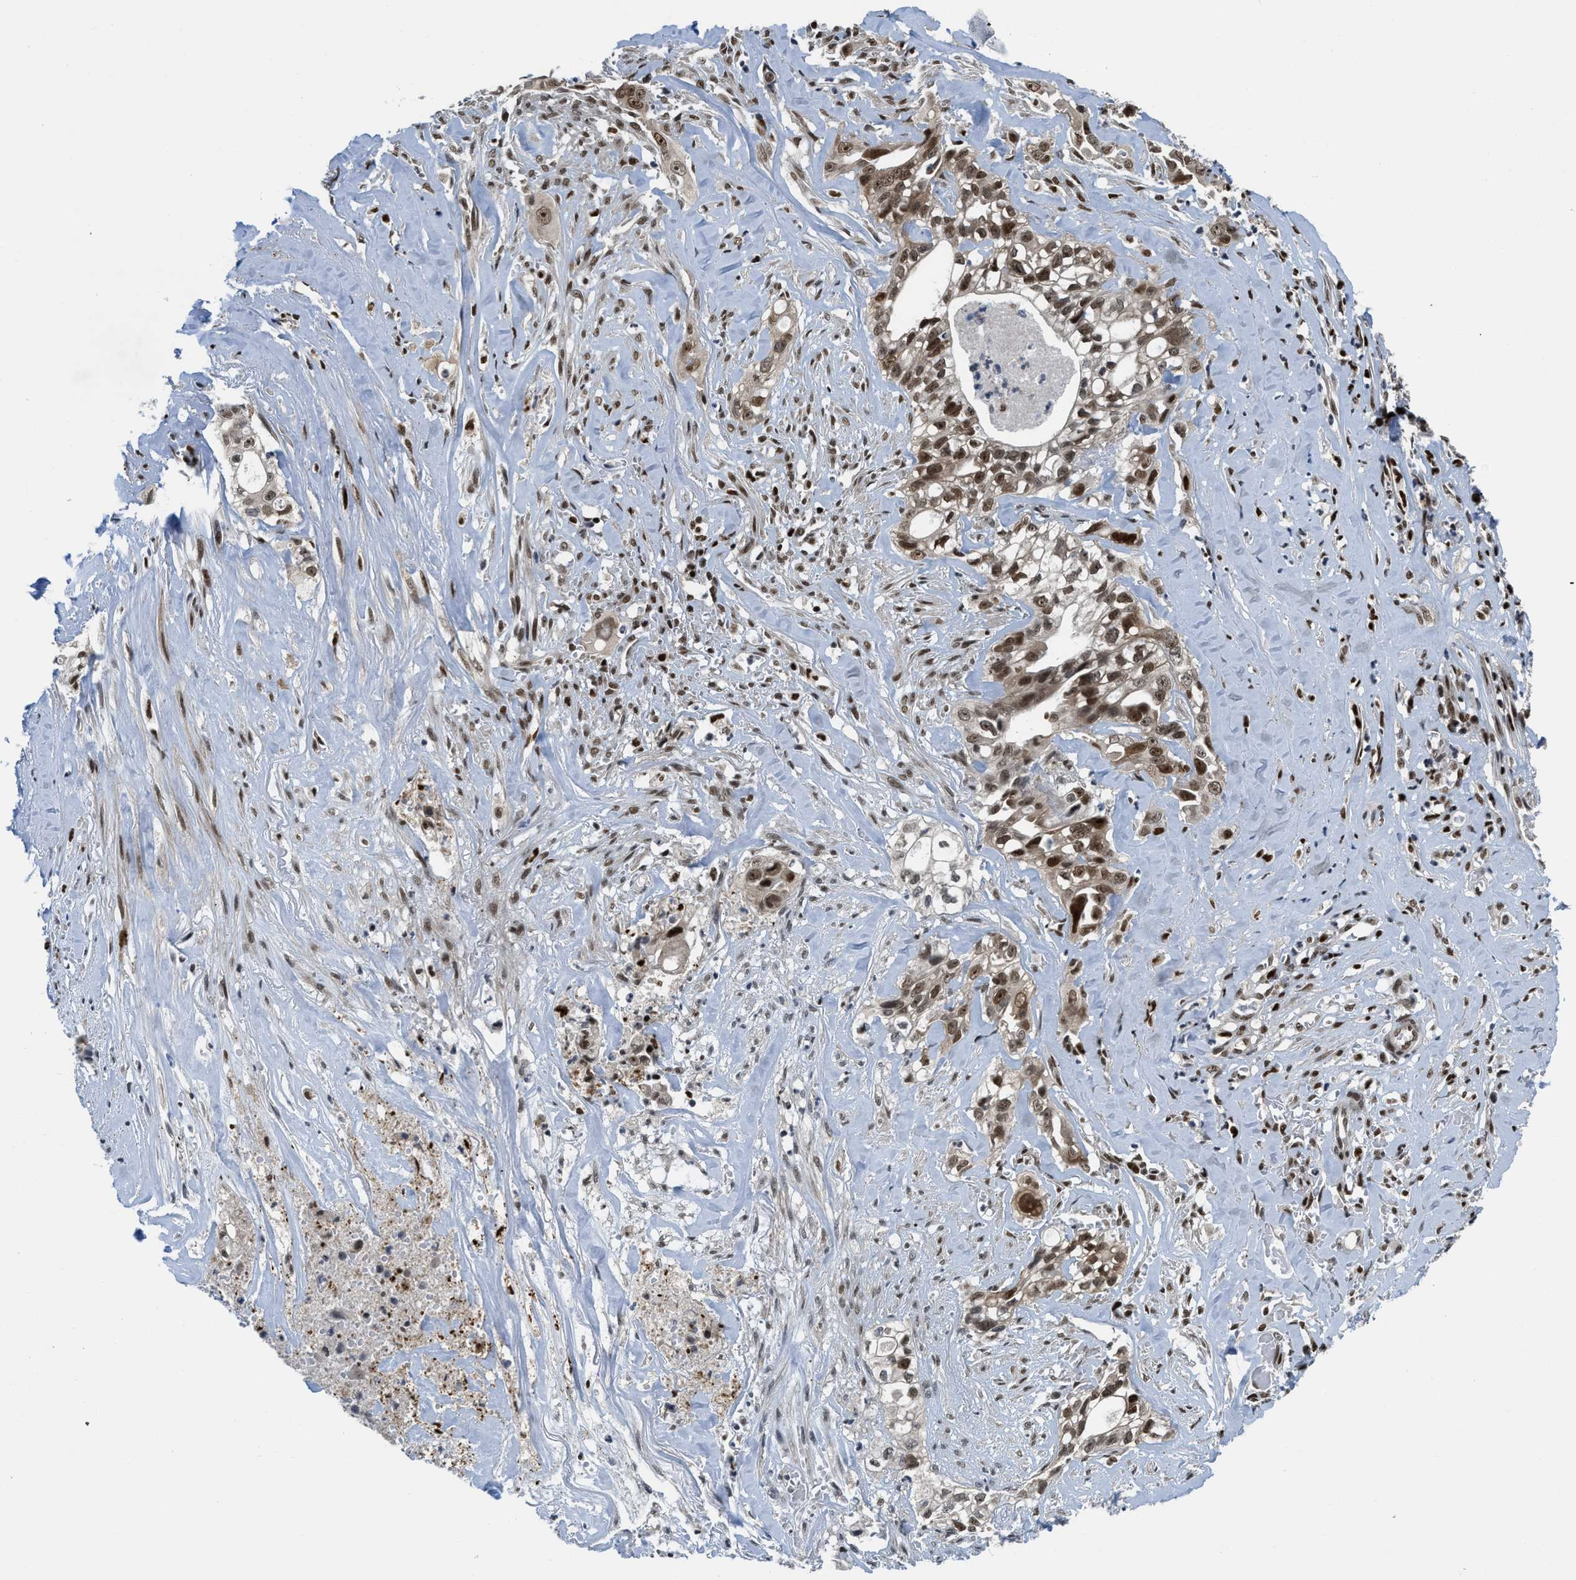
{"staining": {"intensity": "strong", "quantity": ">75%", "location": "nuclear"}, "tissue": "liver cancer", "cell_type": "Tumor cells", "image_type": "cancer", "snomed": [{"axis": "morphology", "description": "Cholangiocarcinoma"}, {"axis": "topography", "description": "Liver"}], "caption": "Strong nuclear protein staining is appreciated in approximately >75% of tumor cells in cholangiocarcinoma (liver).", "gene": "RFX5", "patient": {"sex": "female", "age": 70}}